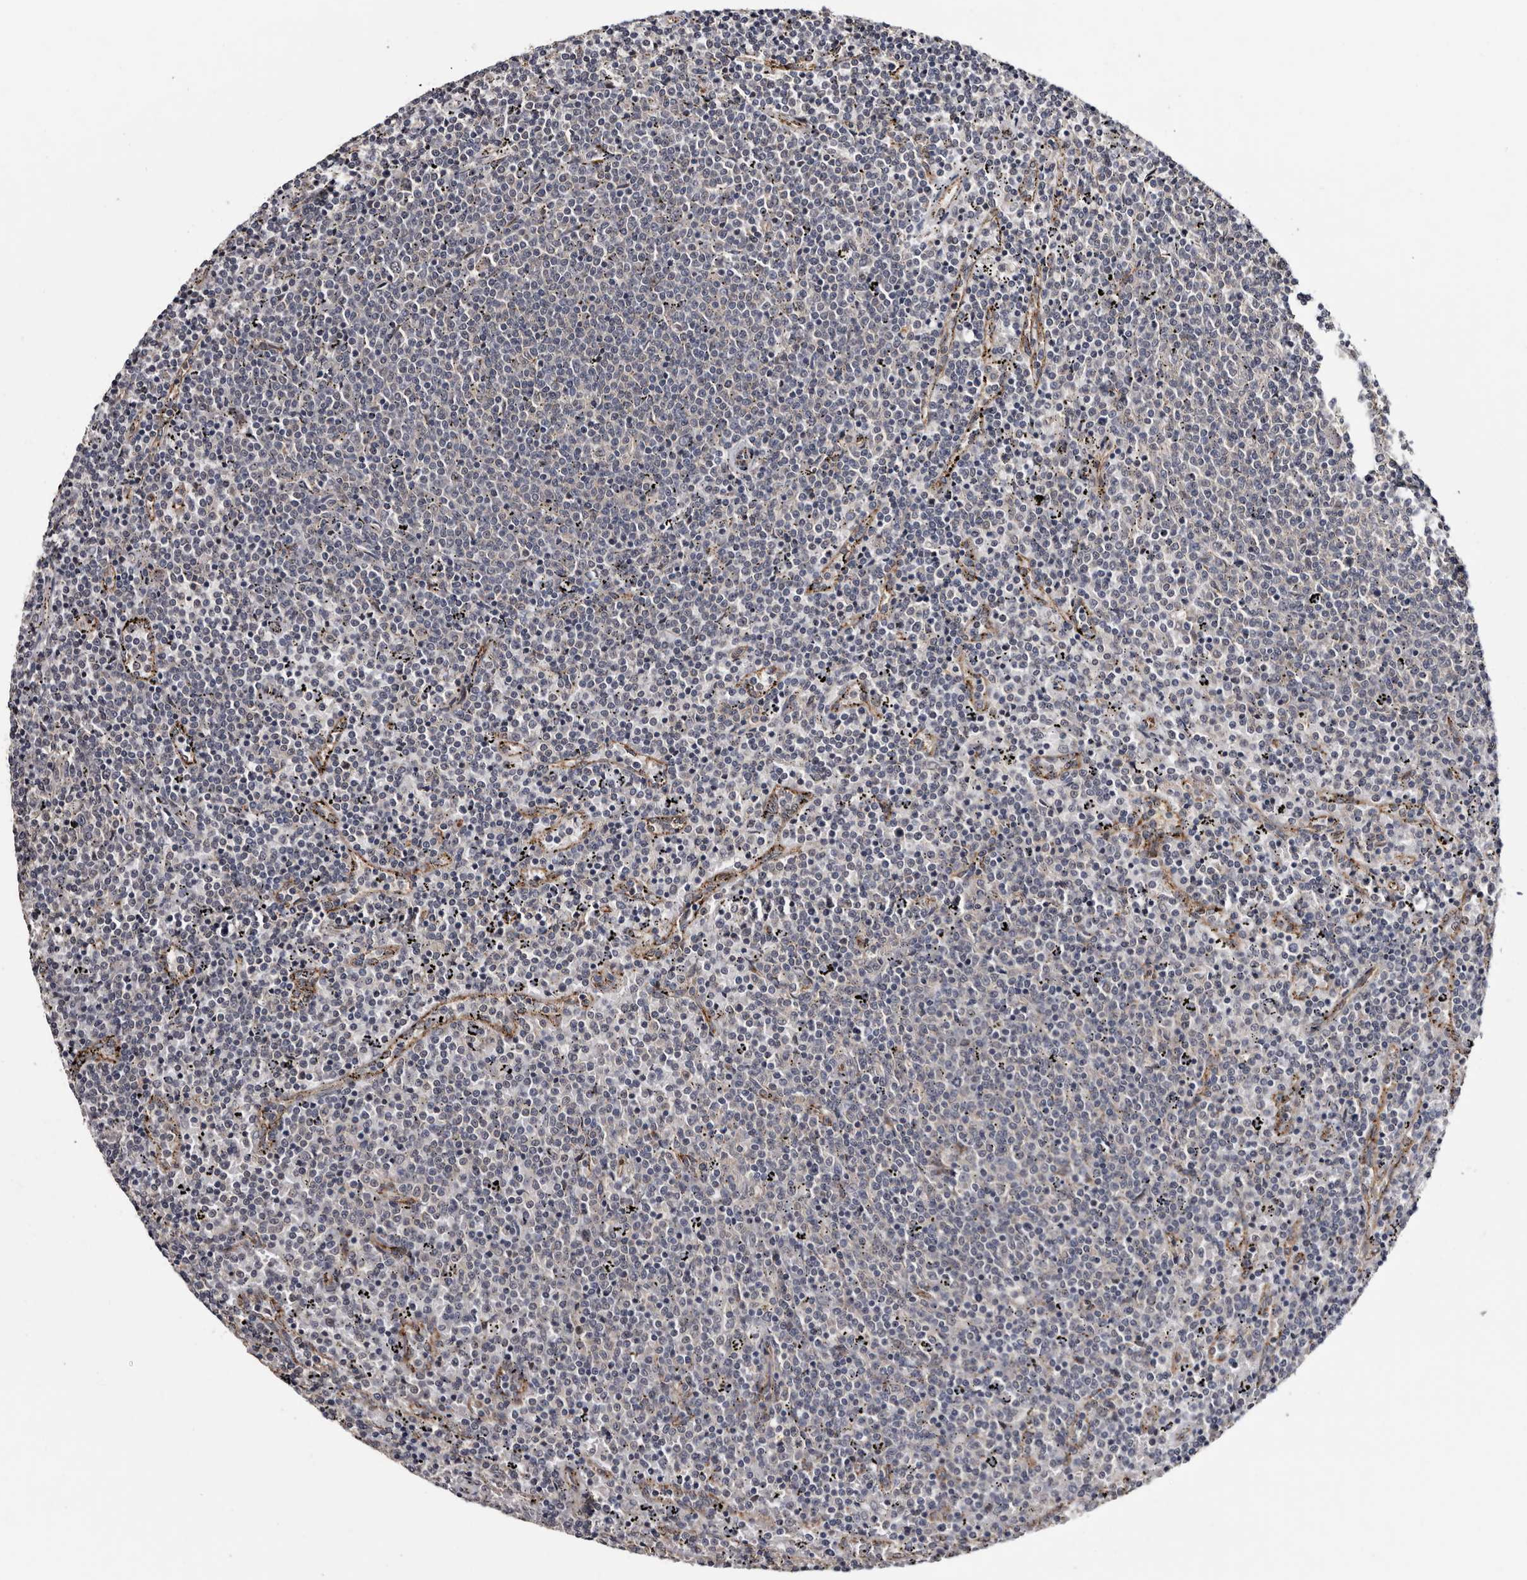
{"staining": {"intensity": "negative", "quantity": "none", "location": "none"}, "tissue": "lymphoma", "cell_type": "Tumor cells", "image_type": "cancer", "snomed": [{"axis": "morphology", "description": "Malignant lymphoma, non-Hodgkin's type, Low grade"}, {"axis": "topography", "description": "Spleen"}], "caption": "Tumor cells show no significant staining in lymphoma.", "gene": "ARMCX2", "patient": {"sex": "female", "age": 50}}